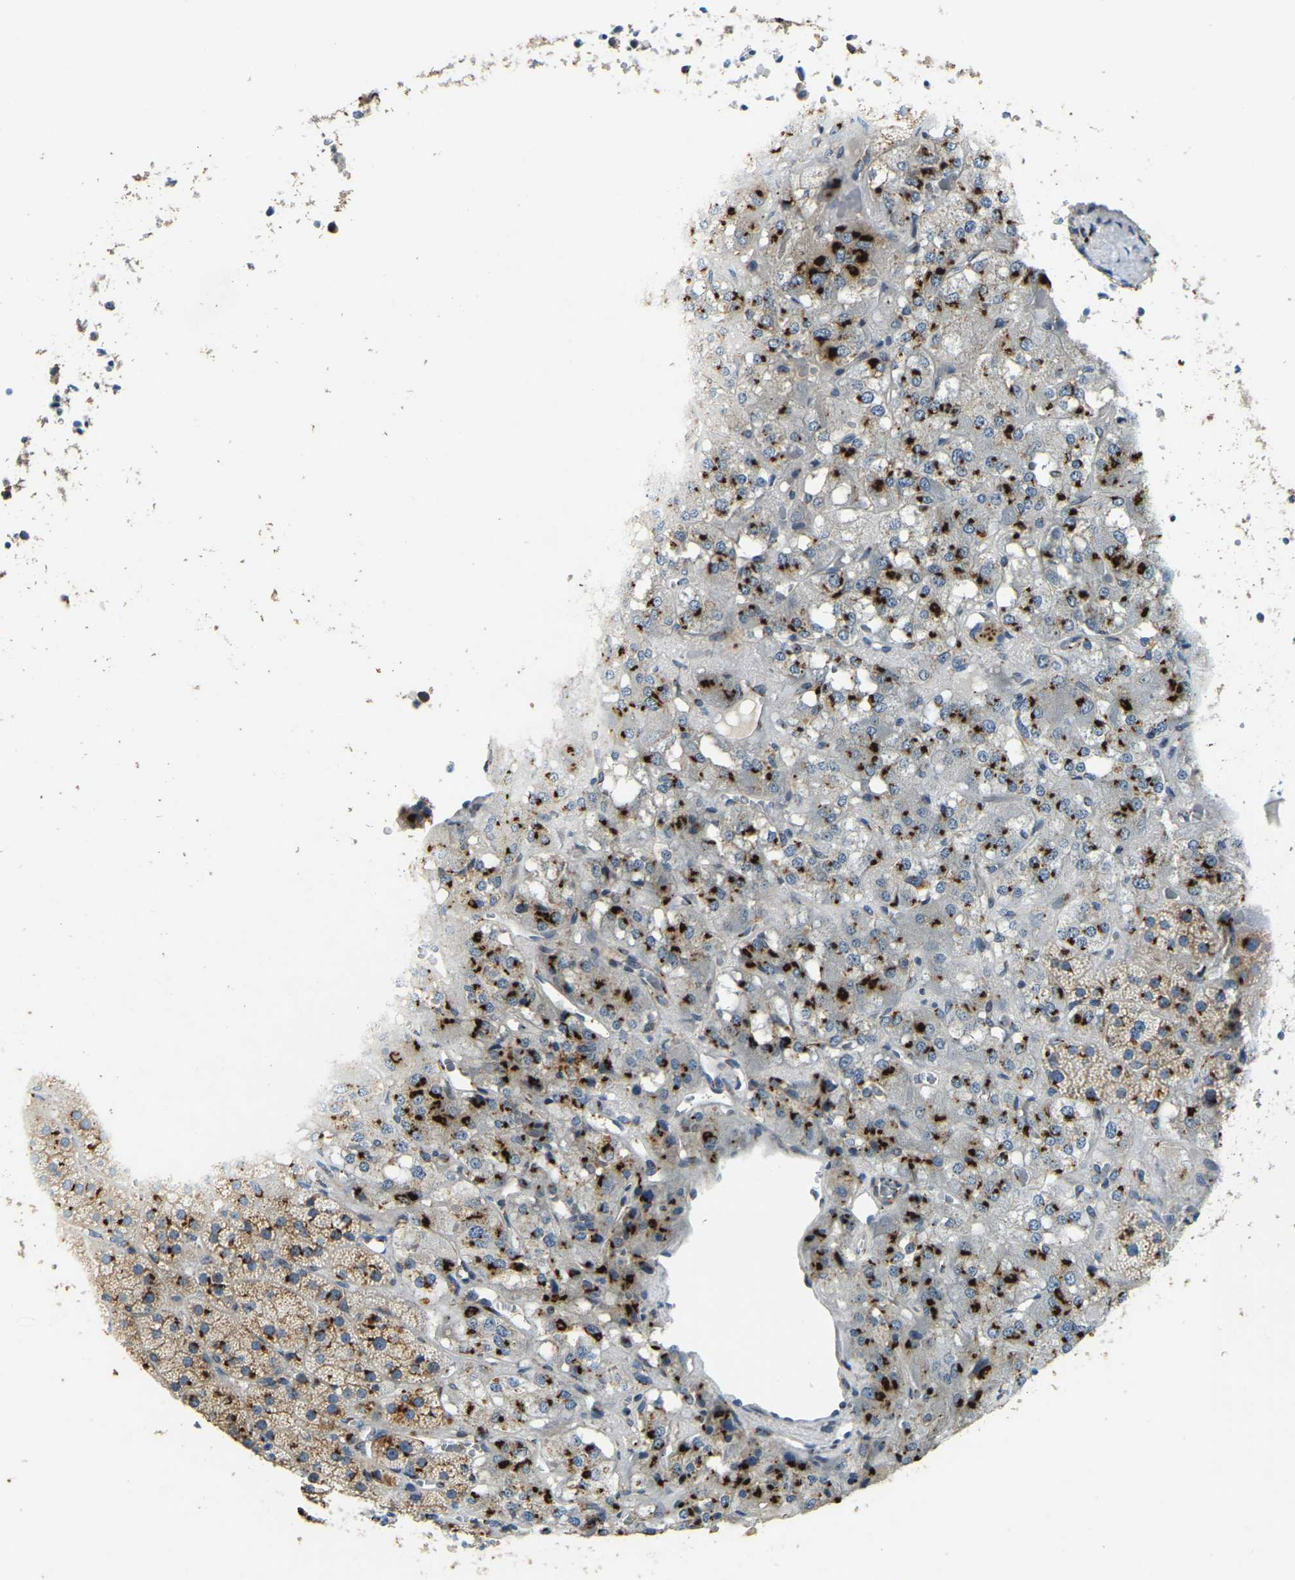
{"staining": {"intensity": "moderate", "quantity": ">75%", "location": "cytoplasmic/membranous"}, "tissue": "adrenal gland", "cell_type": "Glandular cells", "image_type": "normal", "snomed": [{"axis": "morphology", "description": "Normal tissue, NOS"}, {"axis": "topography", "description": "Adrenal gland"}], "caption": "IHC of unremarkable adrenal gland exhibits medium levels of moderate cytoplasmic/membranous positivity in approximately >75% of glandular cells. The staining was performed using DAB (3,3'-diaminobenzidine), with brown indicating positive protein expression. Nuclei are stained blue with hematoxylin.", "gene": "FAM174A", "patient": {"sex": "male", "age": 57}}